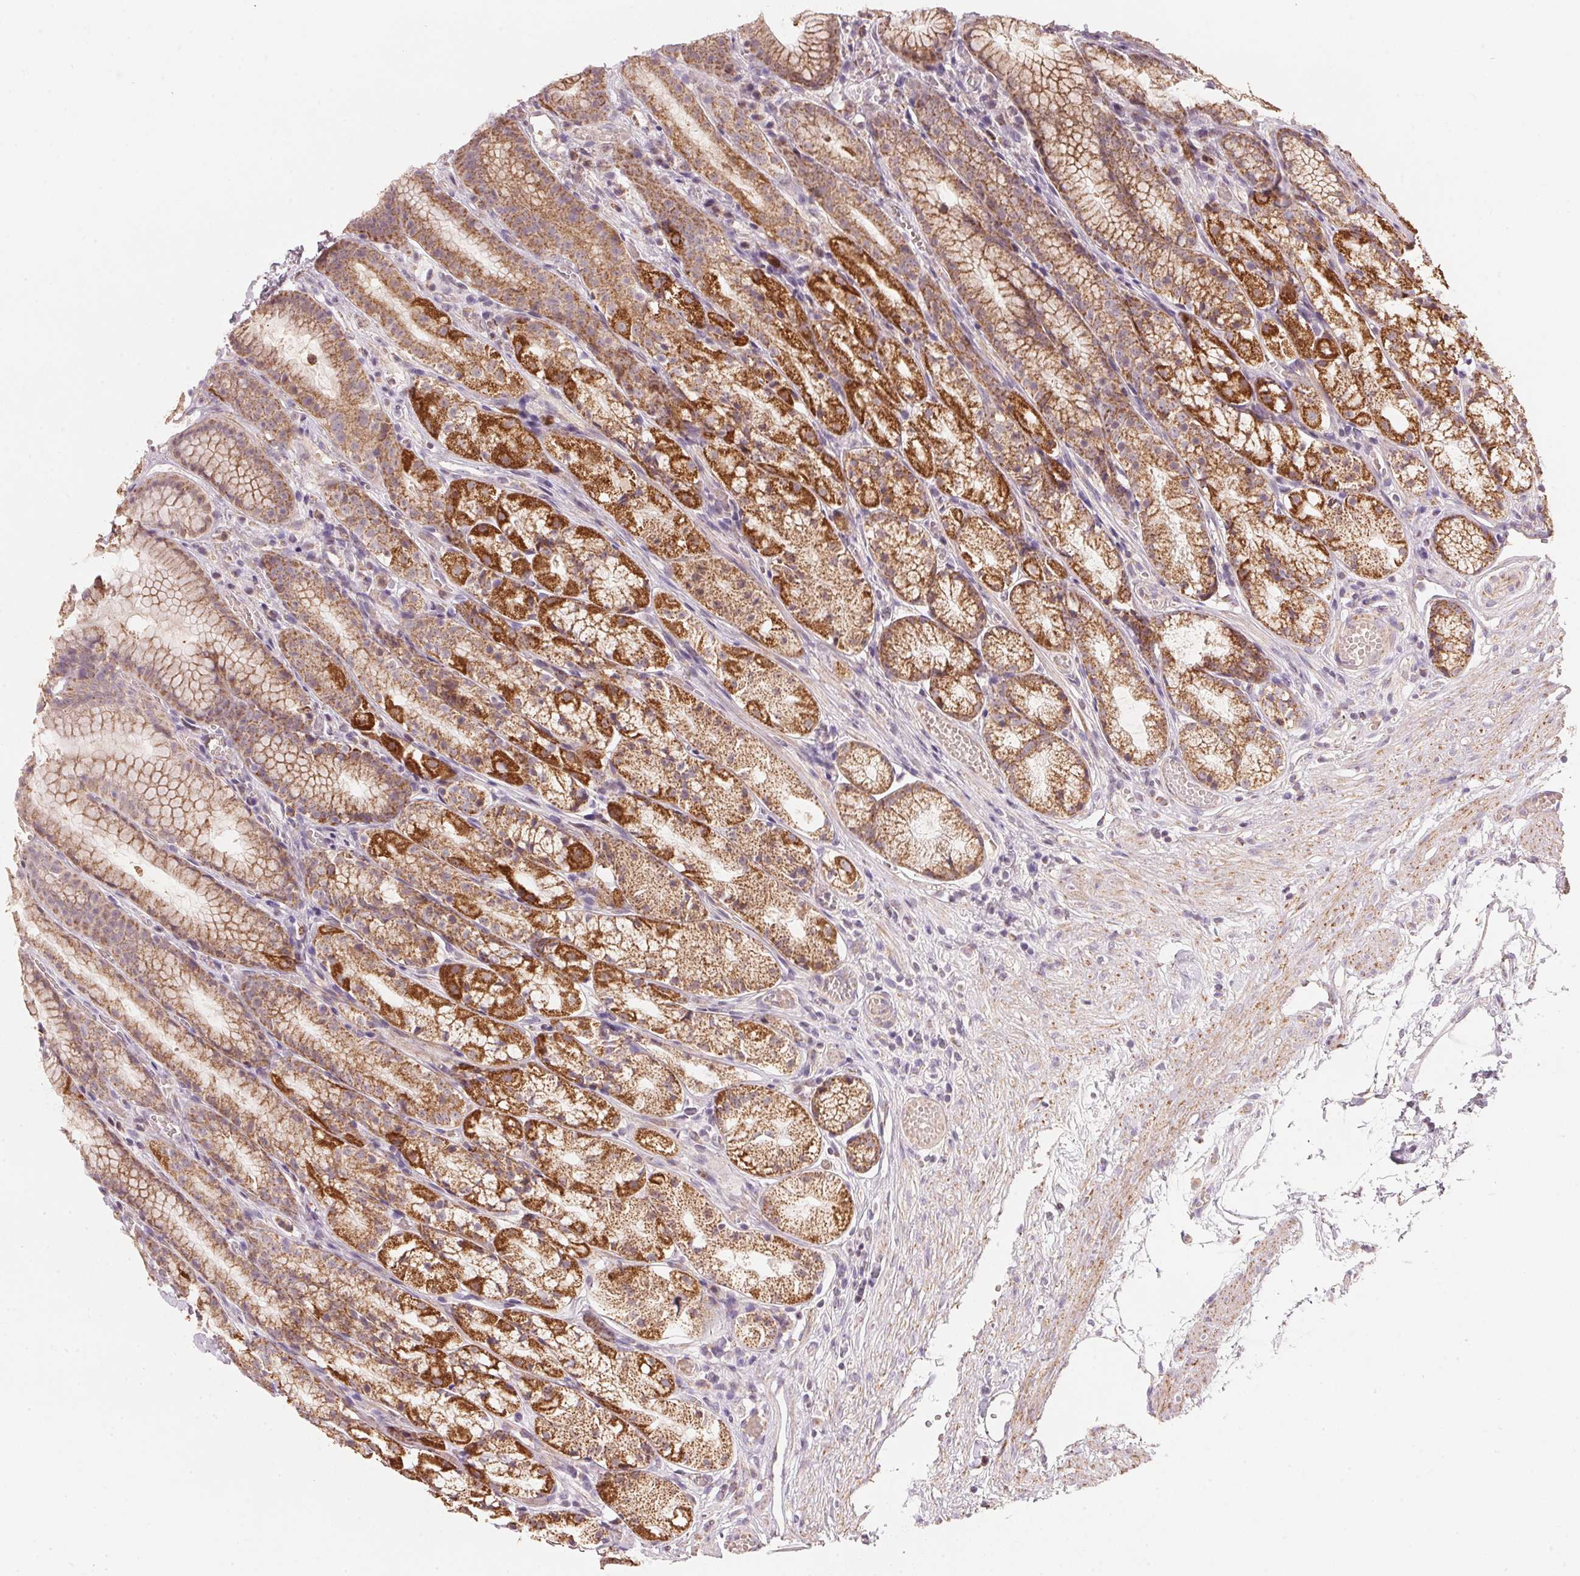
{"staining": {"intensity": "strong", "quantity": "25%-75%", "location": "cytoplasmic/membranous"}, "tissue": "stomach", "cell_type": "Glandular cells", "image_type": "normal", "snomed": [{"axis": "morphology", "description": "Normal tissue, NOS"}, {"axis": "topography", "description": "Stomach"}], "caption": "A micrograph showing strong cytoplasmic/membranous positivity in approximately 25%-75% of glandular cells in benign stomach, as visualized by brown immunohistochemical staining.", "gene": "COQ7", "patient": {"sex": "male", "age": 70}}